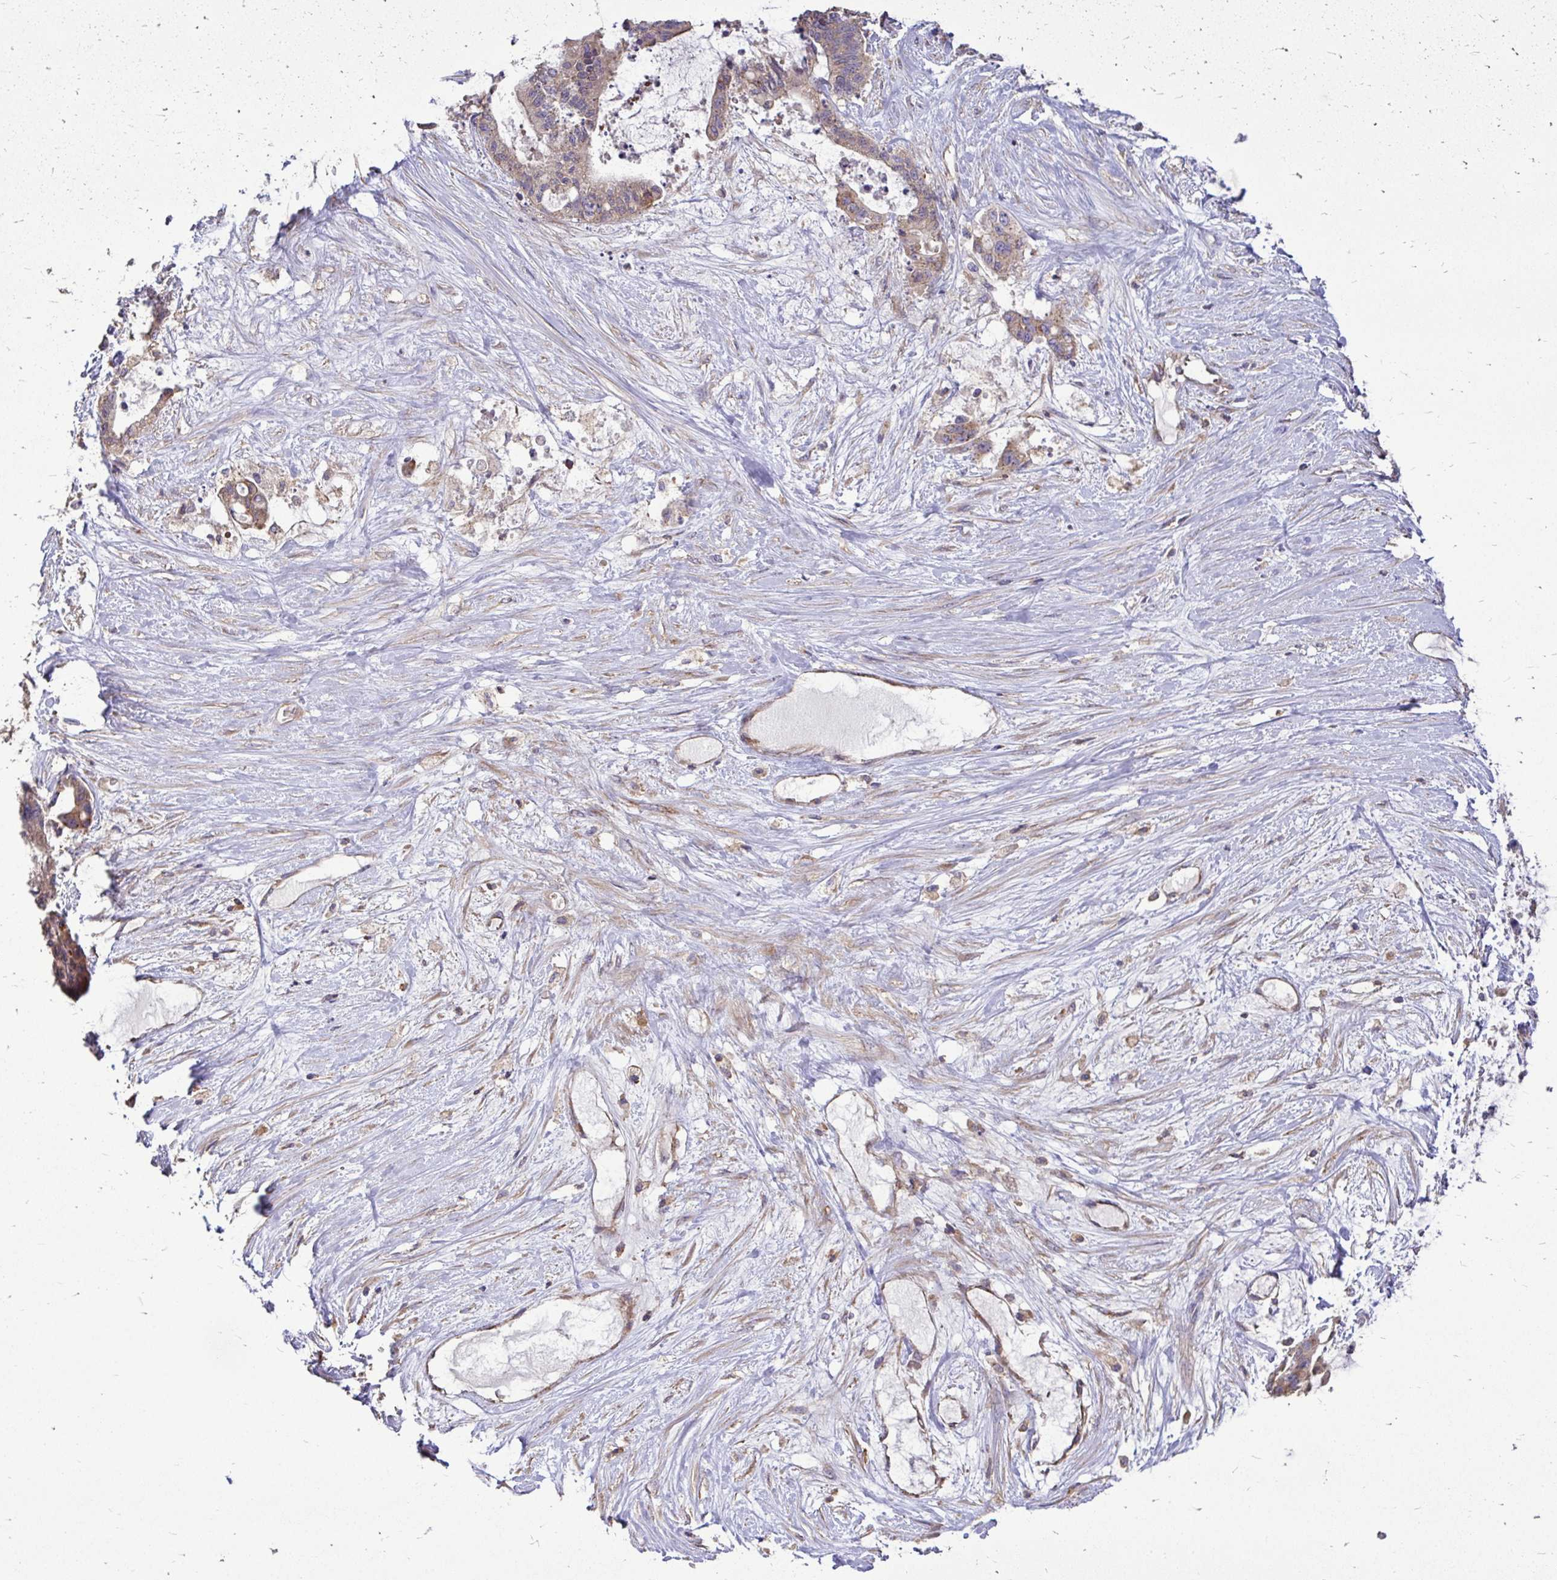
{"staining": {"intensity": "weak", "quantity": ">75%", "location": "cytoplasmic/membranous"}, "tissue": "liver cancer", "cell_type": "Tumor cells", "image_type": "cancer", "snomed": [{"axis": "morphology", "description": "Normal tissue, NOS"}, {"axis": "morphology", "description": "Cholangiocarcinoma"}, {"axis": "topography", "description": "Liver"}, {"axis": "topography", "description": "Peripheral nerve tissue"}], "caption": "DAB immunohistochemical staining of liver cholangiocarcinoma shows weak cytoplasmic/membranous protein expression in approximately >75% of tumor cells.", "gene": "FMR1", "patient": {"sex": "female", "age": 73}}